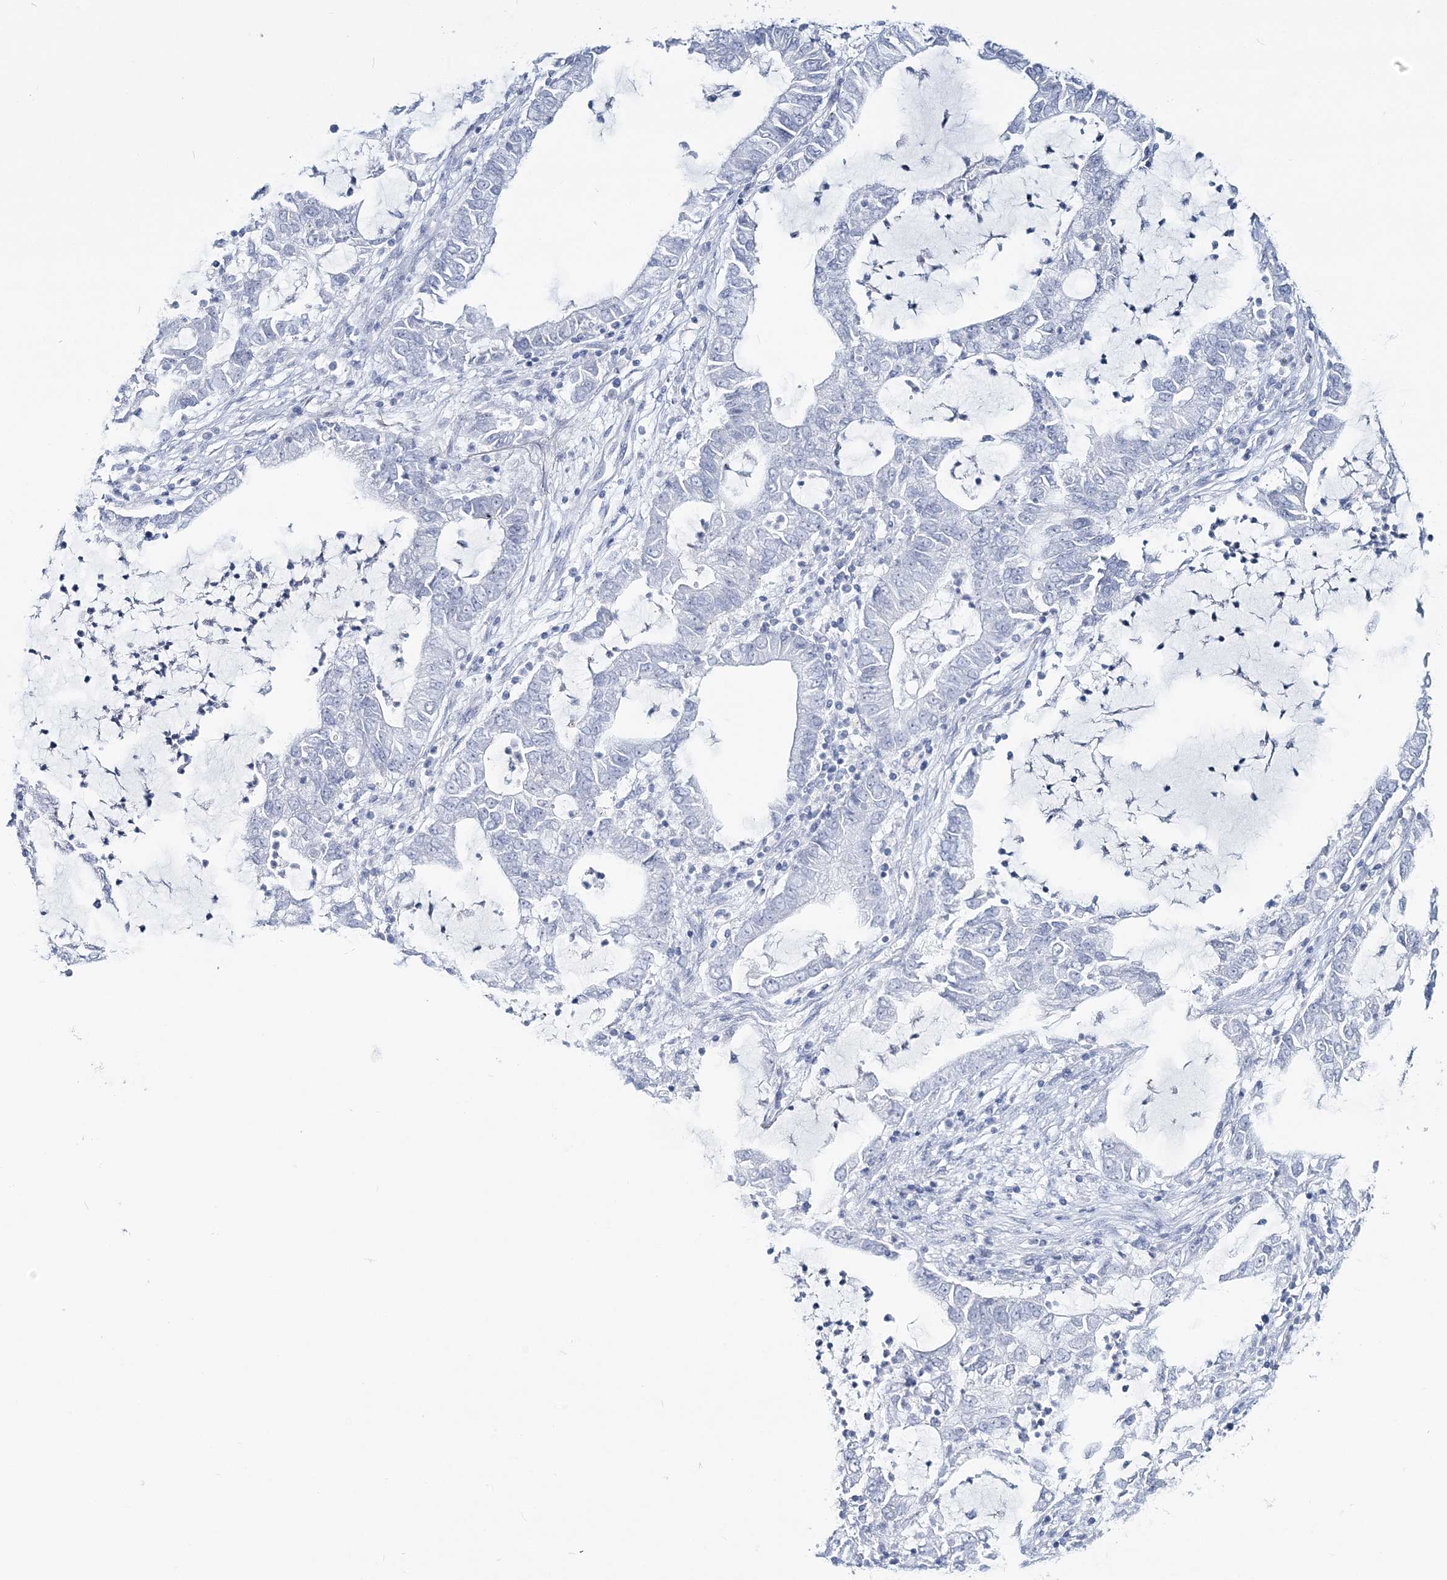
{"staining": {"intensity": "negative", "quantity": "none", "location": "none"}, "tissue": "lung cancer", "cell_type": "Tumor cells", "image_type": "cancer", "snomed": [{"axis": "morphology", "description": "Adenocarcinoma, NOS"}, {"axis": "topography", "description": "Lung"}], "caption": "IHC photomicrograph of human lung adenocarcinoma stained for a protein (brown), which shows no positivity in tumor cells.", "gene": "CYP3A4", "patient": {"sex": "female", "age": 51}}